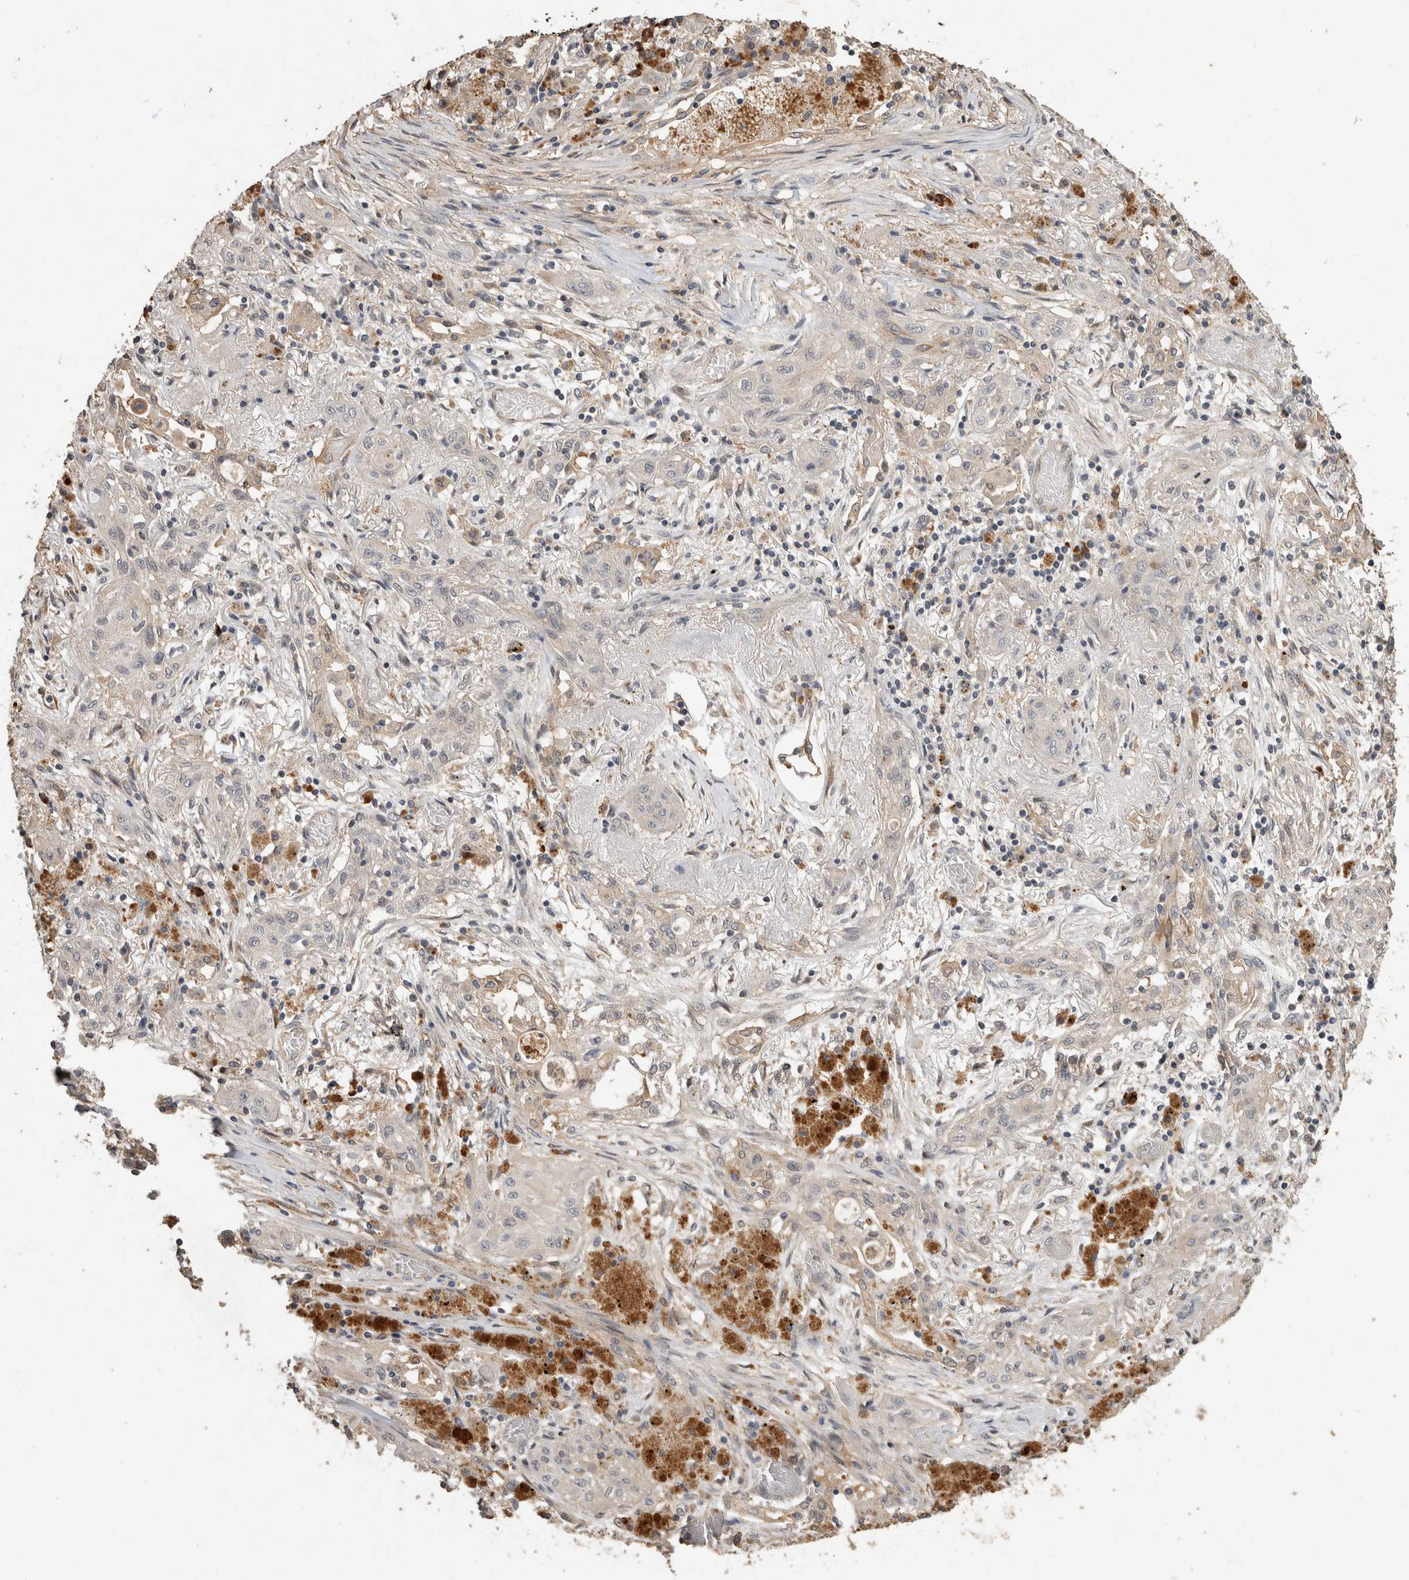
{"staining": {"intensity": "negative", "quantity": "none", "location": "none"}, "tissue": "lung cancer", "cell_type": "Tumor cells", "image_type": "cancer", "snomed": [{"axis": "morphology", "description": "Squamous cell carcinoma, NOS"}, {"axis": "topography", "description": "Lung"}], "caption": "There is no significant staining in tumor cells of squamous cell carcinoma (lung).", "gene": "RHPN1", "patient": {"sex": "female", "age": 47}}